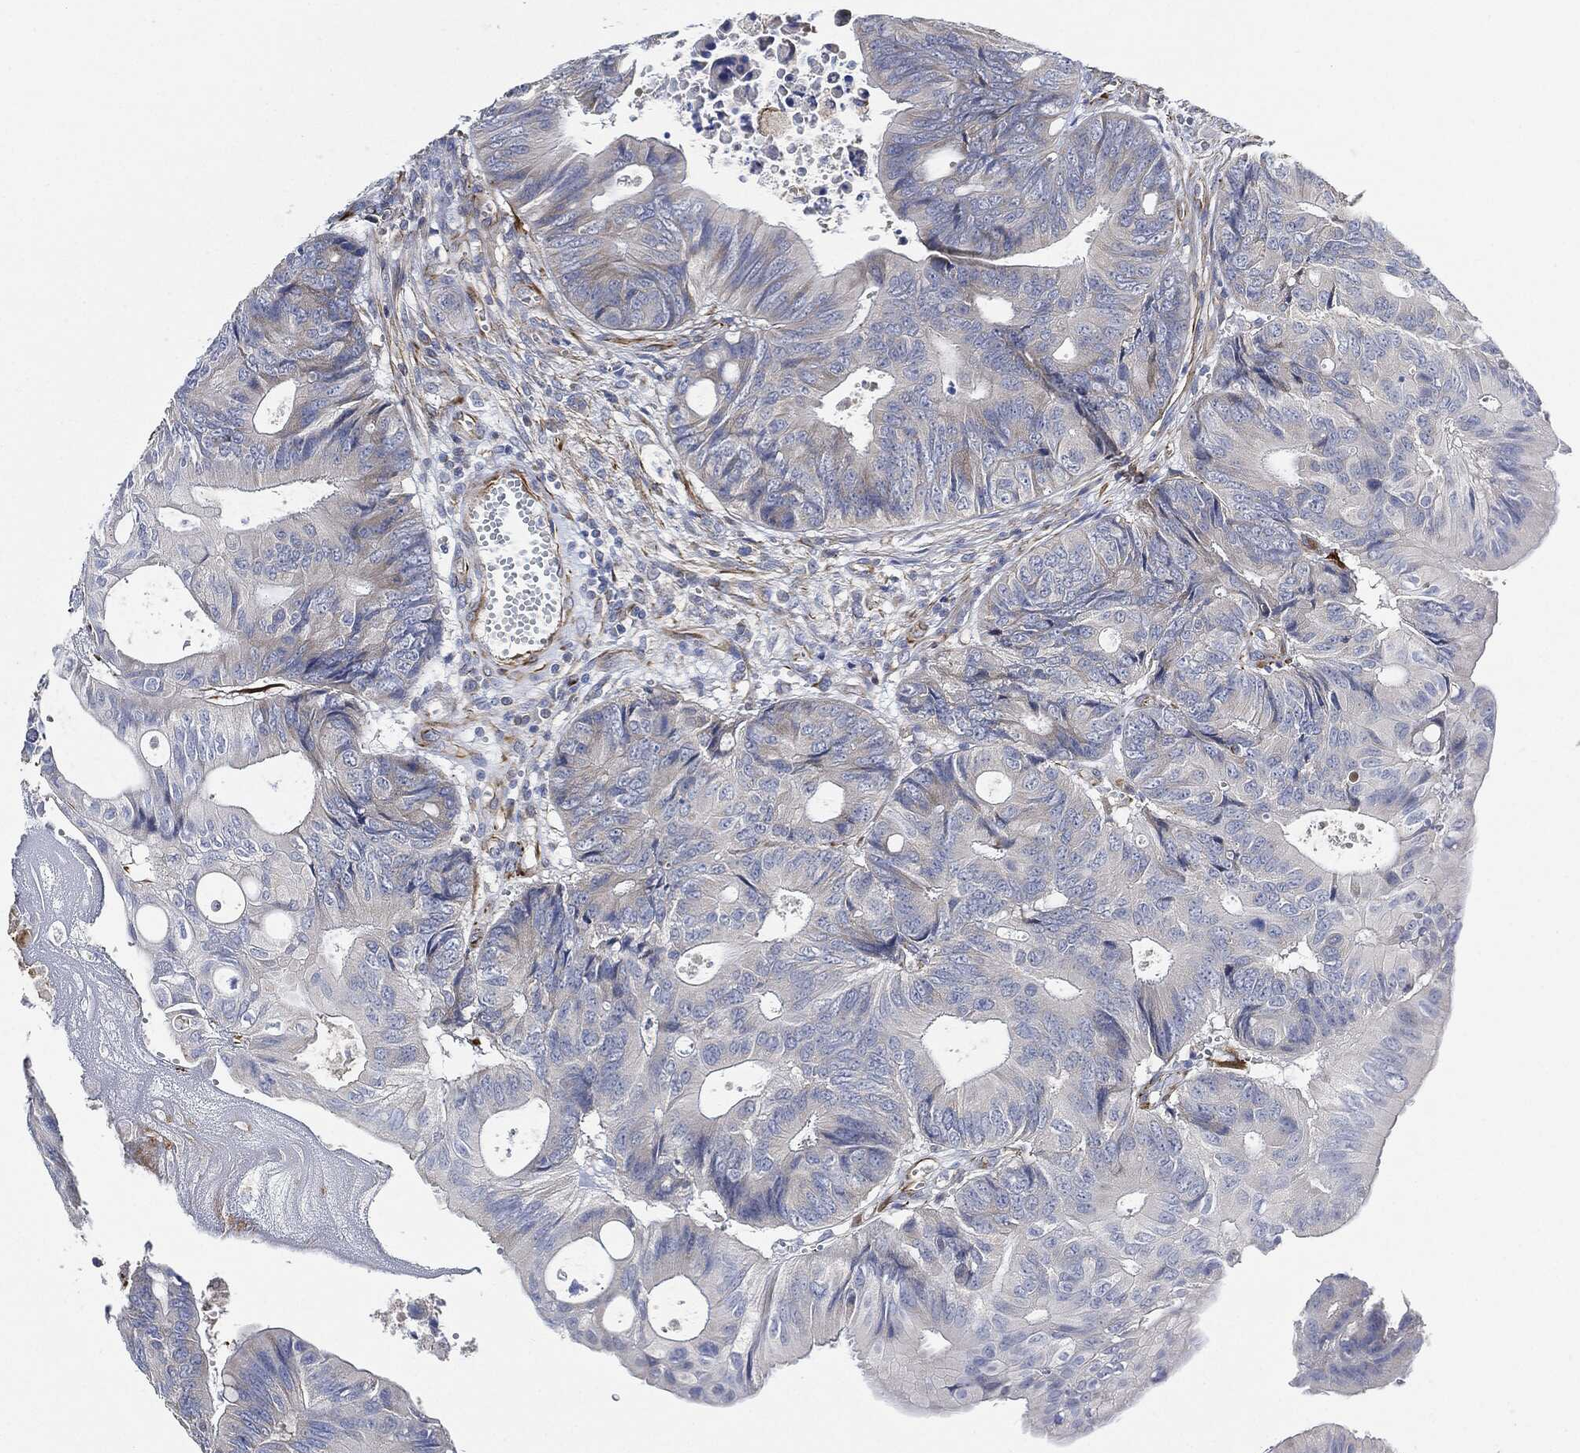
{"staining": {"intensity": "negative", "quantity": "none", "location": "none"}, "tissue": "colorectal cancer", "cell_type": "Tumor cells", "image_type": "cancer", "snomed": [{"axis": "morphology", "description": "Normal tissue, NOS"}, {"axis": "morphology", "description": "Adenocarcinoma, NOS"}, {"axis": "topography", "description": "Colon"}], "caption": "Immunohistochemistry (IHC) of colorectal adenocarcinoma reveals no positivity in tumor cells. (DAB (3,3'-diaminobenzidine) immunohistochemistry (IHC) visualized using brightfield microscopy, high magnification).", "gene": "THSD1", "patient": {"sex": "male", "age": 65}}